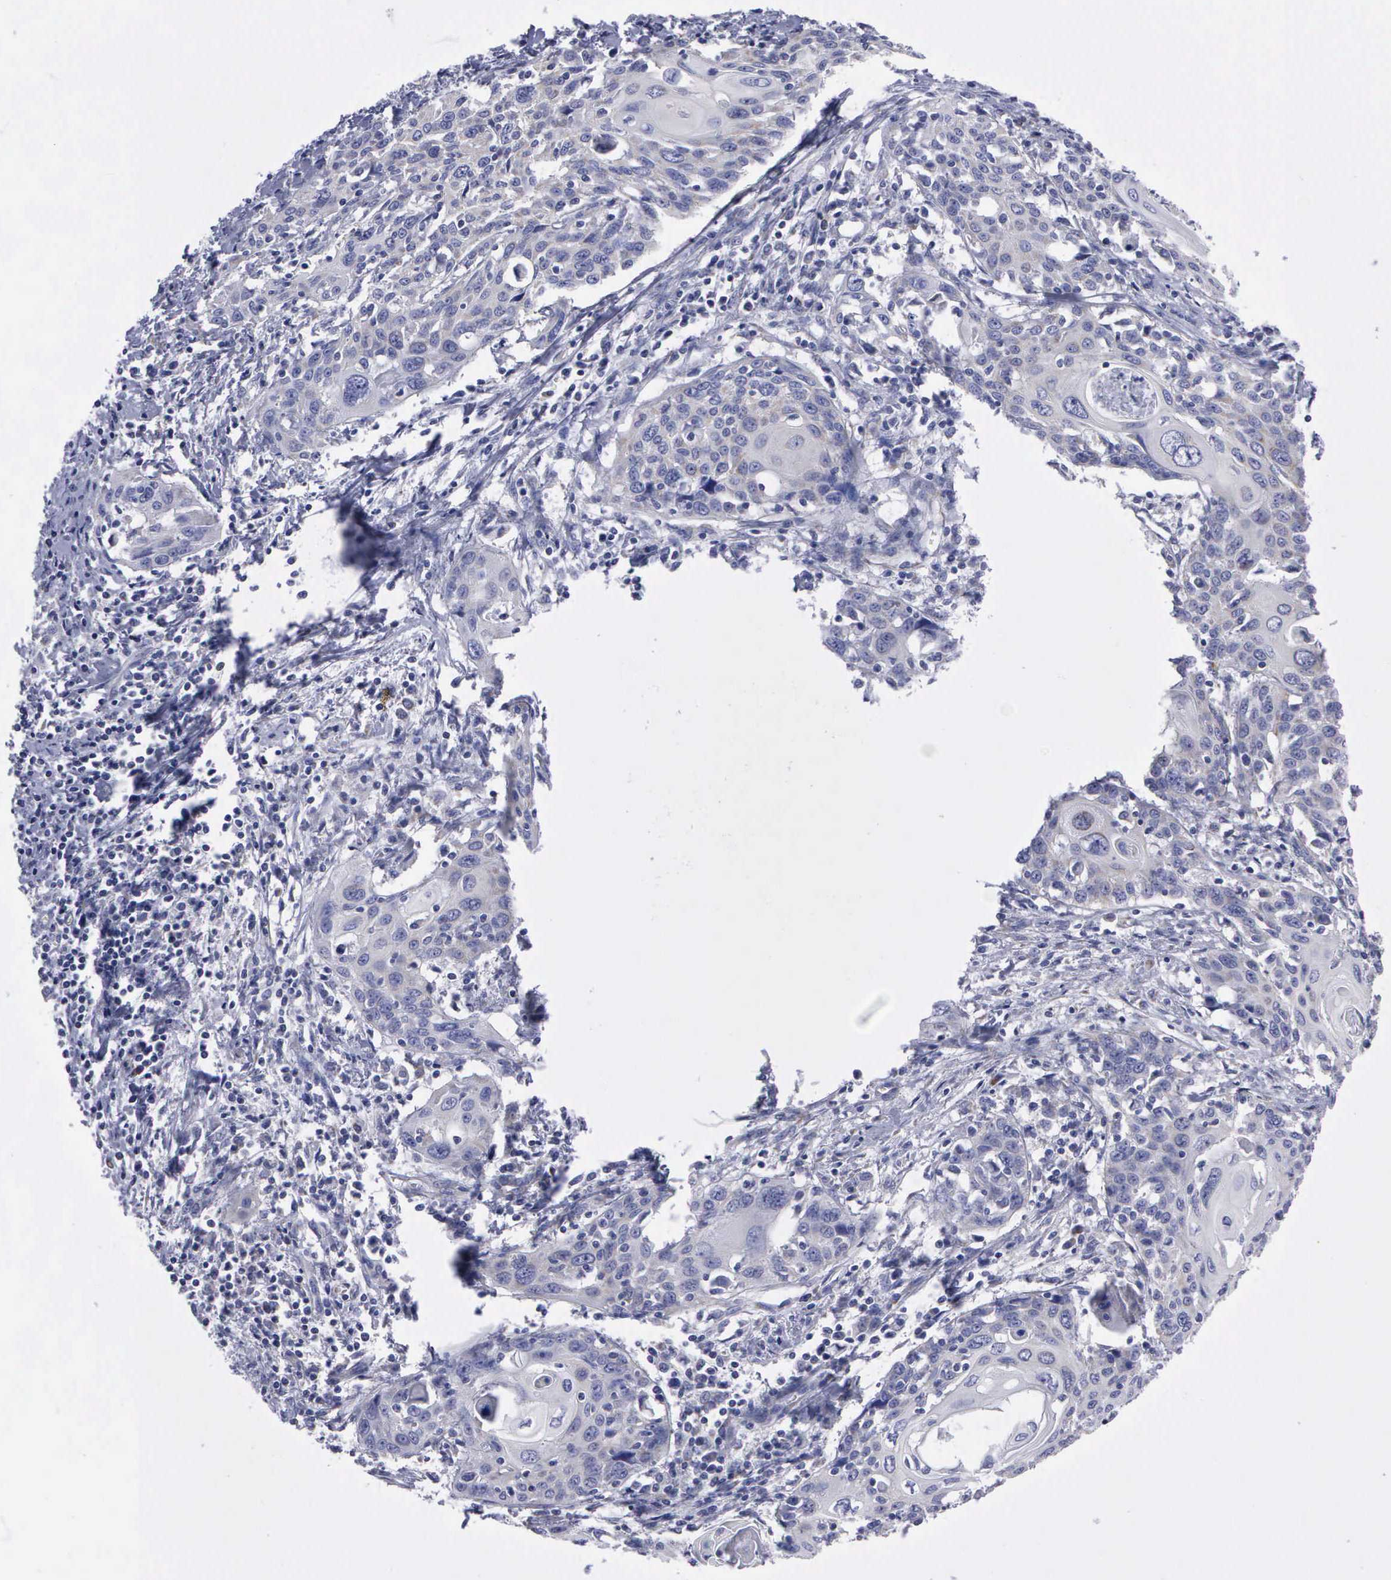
{"staining": {"intensity": "negative", "quantity": "none", "location": "none"}, "tissue": "cervical cancer", "cell_type": "Tumor cells", "image_type": "cancer", "snomed": [{"axis": "morphology", "description": "Squamous cell carcinoma, NOS"}, {"axis": "topography", "description": "Cervix"}], "caption": "A high-resolution image shows IHC staining of cervical cancer (squamous cell carcinoma), which reveals no significant staining in tumor cells.", "gene": "APOOL", "patient": {"sex": "female", "age": 54}}